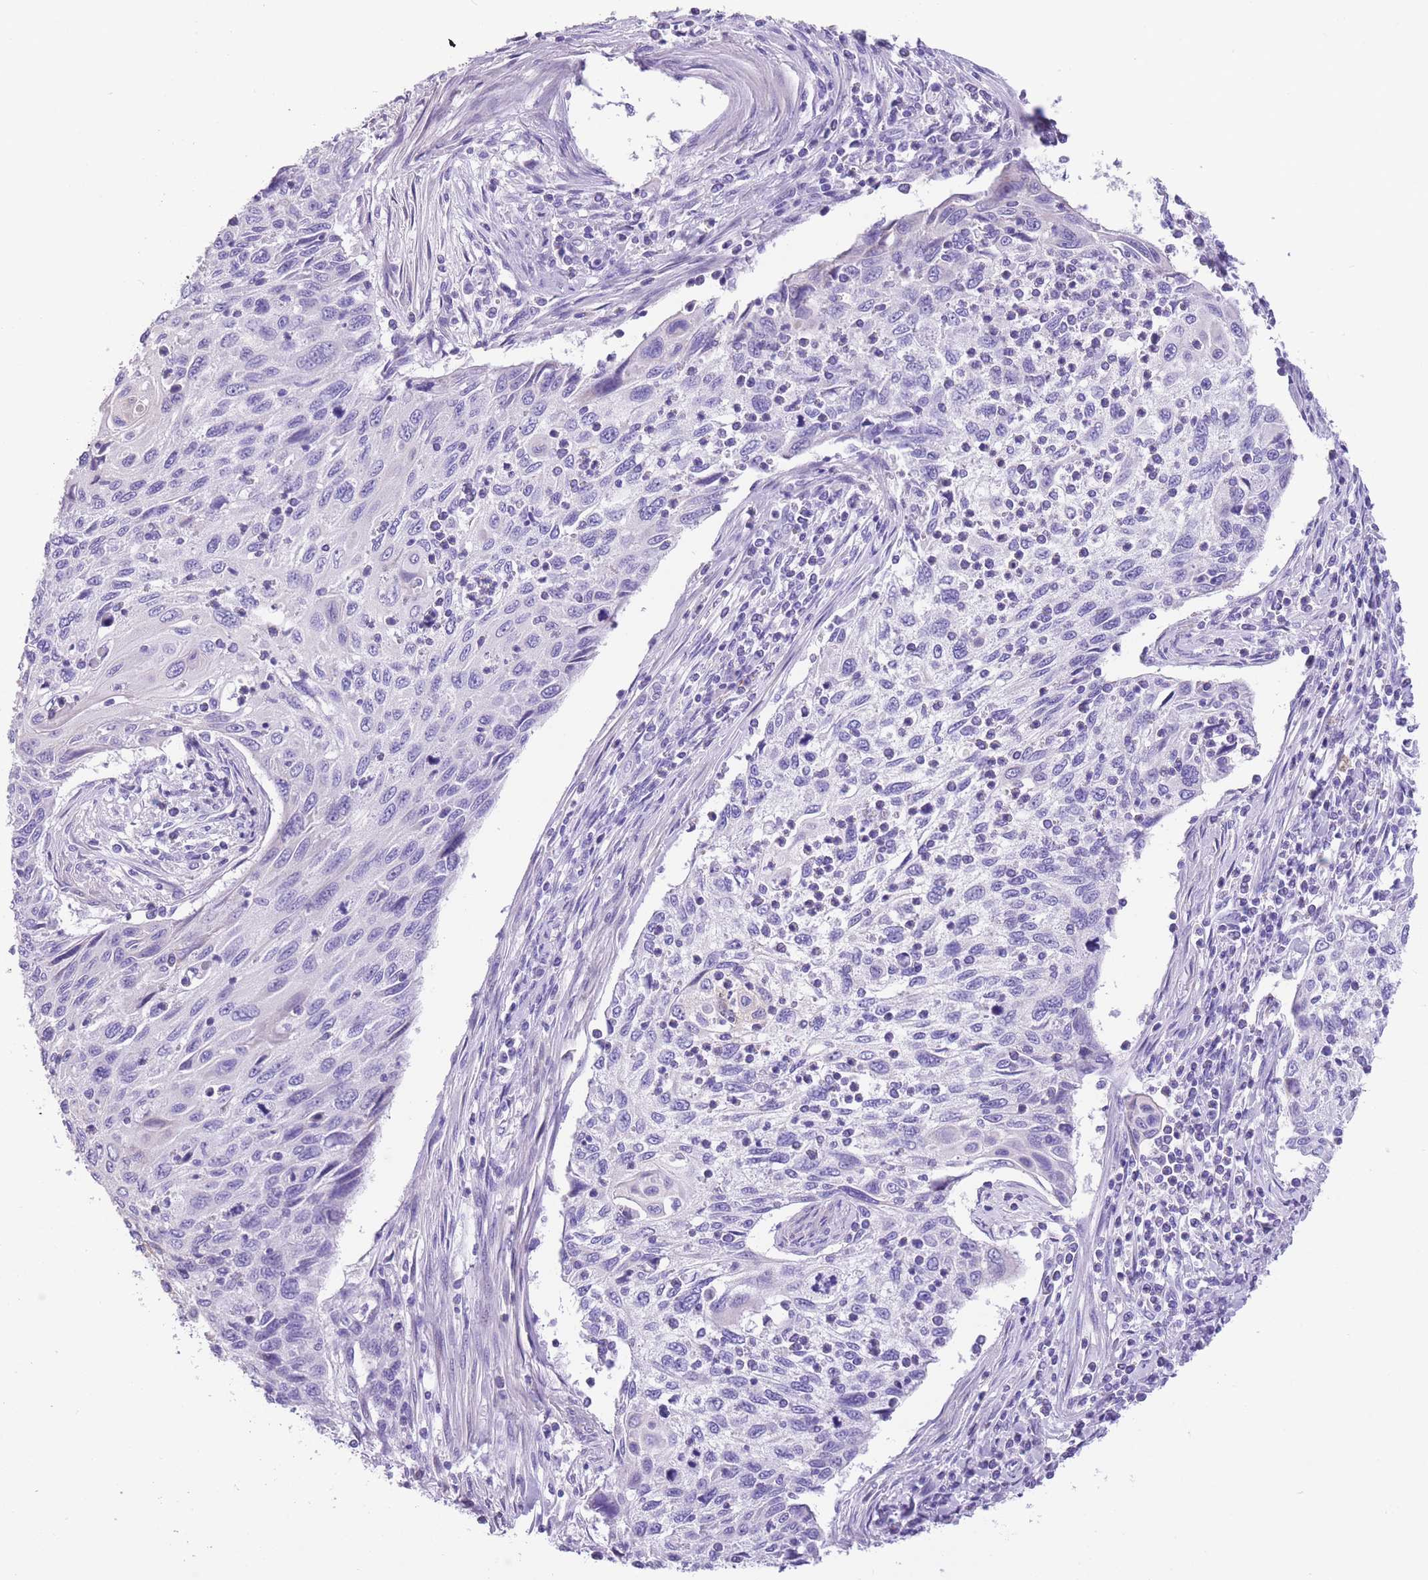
{"staining": {"intensity": "negative", "quantity": "none", "location": "none"}, "tissue": "cervical cancer", "cell_type": "Tumor cells", "image_type": "cancer", "snomed": [{"axis": "morphology", "description": "Squamous cell carcinoma, NOS"}, {"axis": "topography", "description": "Cervix"}], "caption": "High power microscopy image of an IHC micrograph of squamous cell carcinoma (cervical), revealing no significant expression in tumor cells. Brightfield microscopy of immunohistochemistry stained with DAB (brown) and hematoxylin (blue), captured at high magnification.", "gene": "RAI2", "patient": {"sex": "female", "age": 70}}